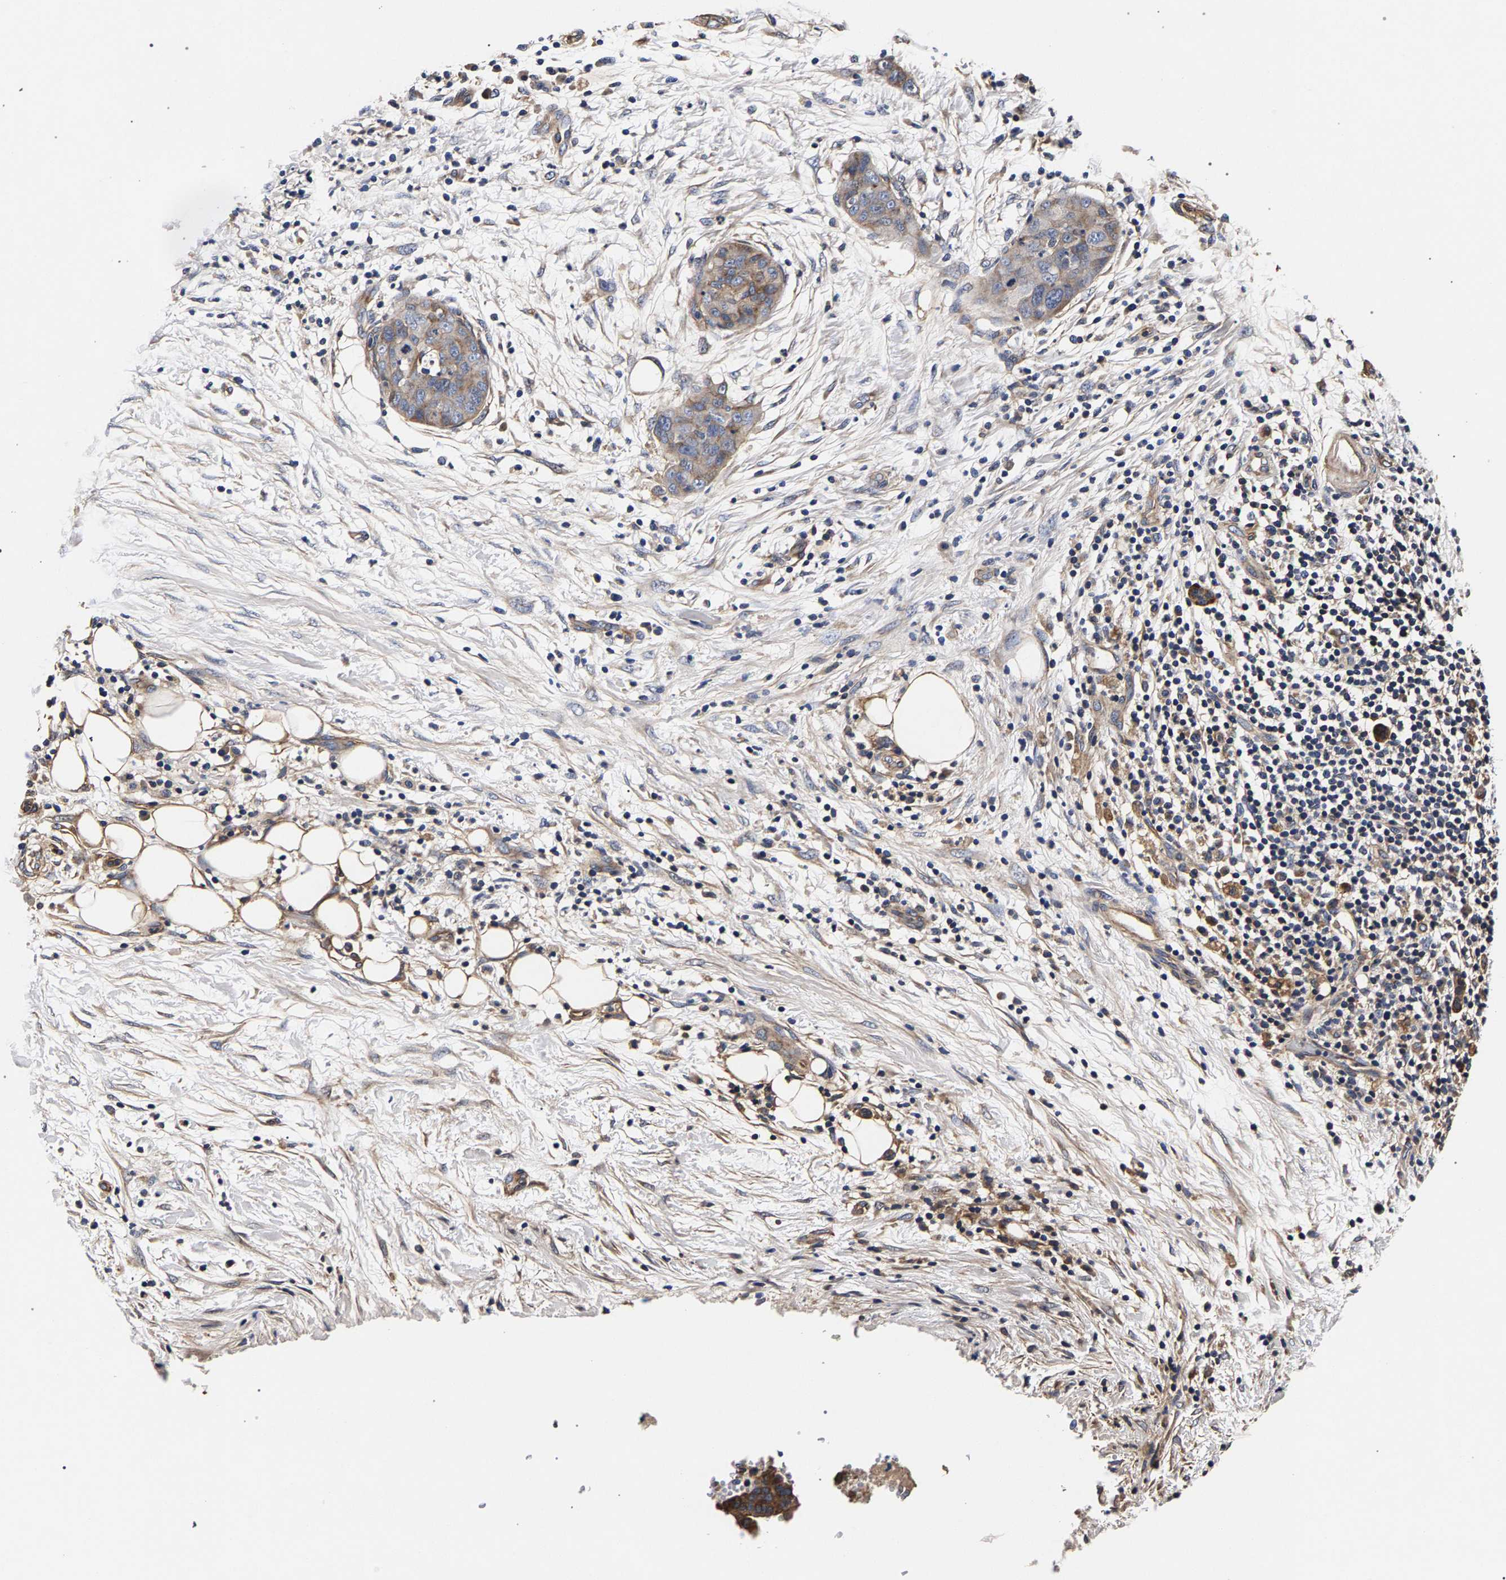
{"staining": {"intensity": "moderate", "quantity": ">75%", "location": "cytoplasmic/membranous"}, "tissue": "pancreatic cancer", "cell_type": "Tumor cells", "image_type": "cancer", "snomed": [{"axis": "morphology", "description": "Adenocarcinoma, NOS"}, {"axis": "topography", "description": "Pancreas"}], "caption": "IHC micrograph of neoplastic tissue: adenocarcinoma (pancreatic) stained using IHC reveals medium levels of moderate protein expression localized specifically in the cytoplasmic/membranous of tumor cells, appearing as a cytoplasmic/membranous brown color.", "gene": "MARCHF7", "patient": {"sex": "female", "age": 78}}